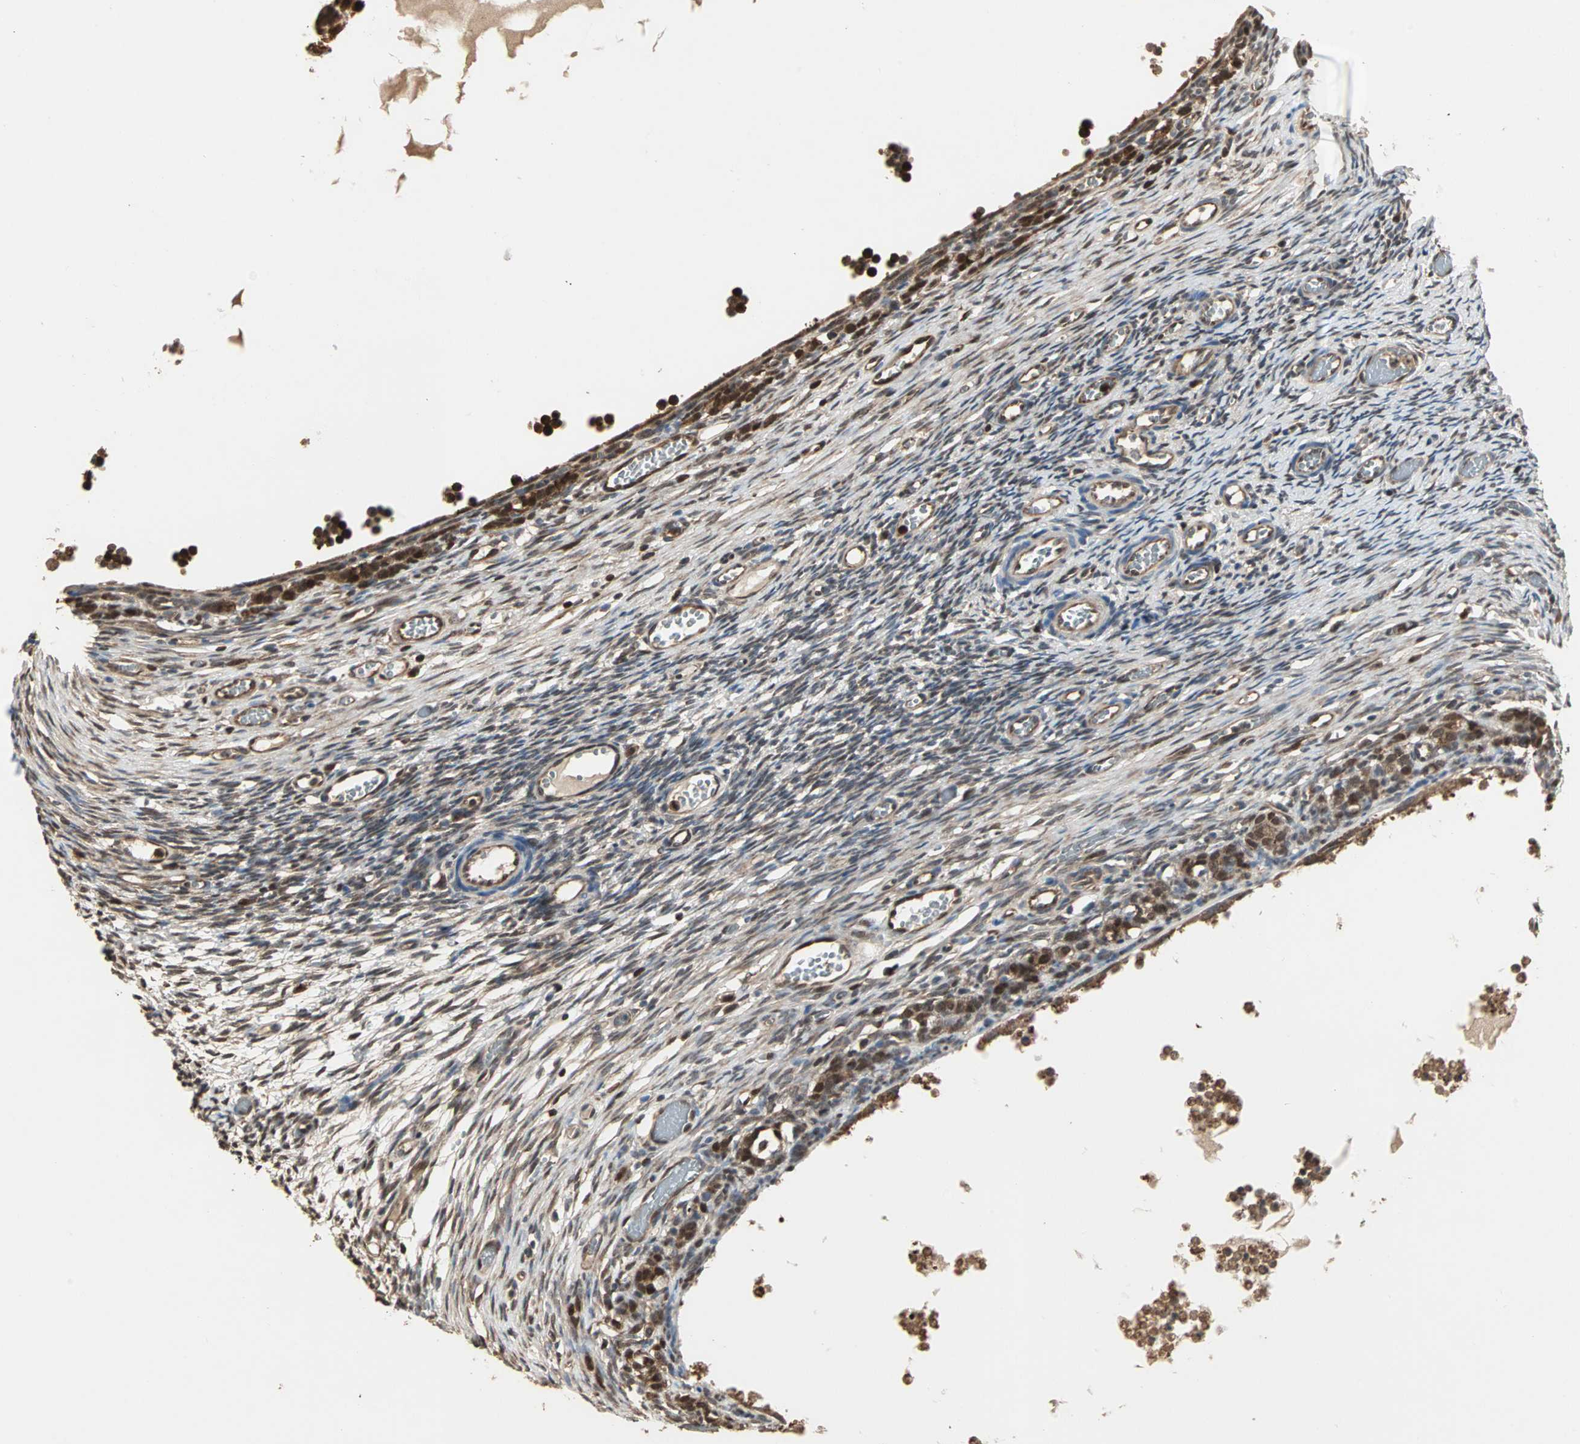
{"staining": {"intensity": "moderate", "quantity": ">75%", "location": "cytoplasmic/membranous,nuclear"}, "tissue": "ovary", "cell_type": "Ovarian stroma cells", "image_type": "normal", "snomed": [{"axis": "morphology", "description": "Normal tissue, NOS"}, {"axis": "topography", "description": "Ovary"}], "caption": "This image shows unremarkable ovary stained with IHC to label a protein in brown. The cytoplasmic/membranous,nuclear of ovarian stroma cells show moderate positivity for the protein. Nuclei are counter-stained blue.", "gene": "DRG2", "patient": {"sex": "female", "age": 35}}